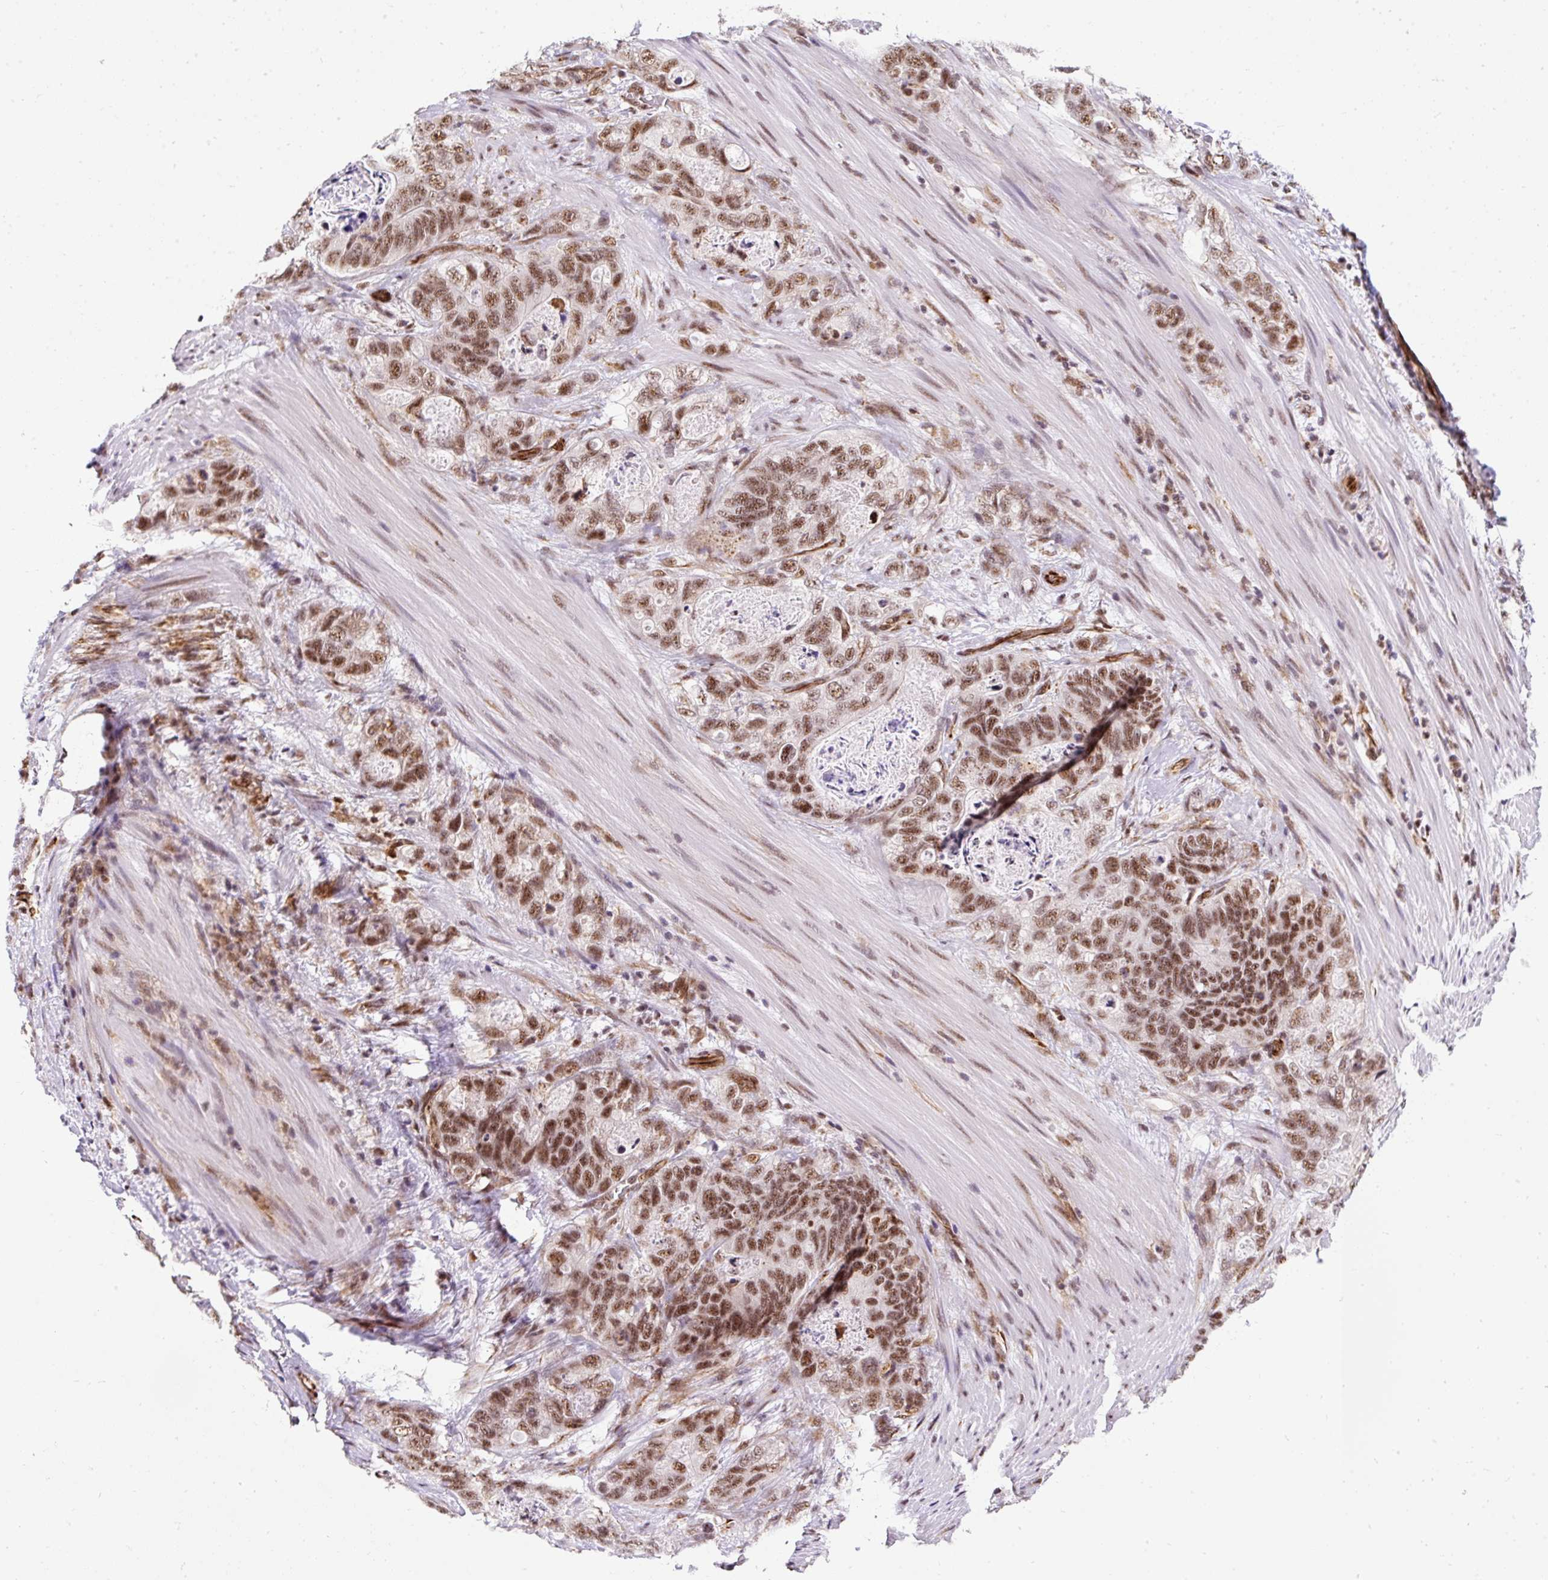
{"staining": {"intensity": "moderate", "quantity": ">75%", "location": "nuclear"}, "tissue": "stomach cancer", "cell_type": "Tumor cells", "image_type": "cancer", "snomed": [{"axis": "morphology", "description": "Normal tissue, NOS"}, {"axis": "morphology", "description": "Adenocarcinoma, NOS"}, {"axis": "topography", "description": "Stomach"}], "caption": "The image reveals immunohistochemical staining of adenocarcinoma (stomach). There is moderate nuclear staining is identified in about >75% of tumor cells.", "gene": "LUC7L2", "patient": {"sex": "female", "age": 89}}